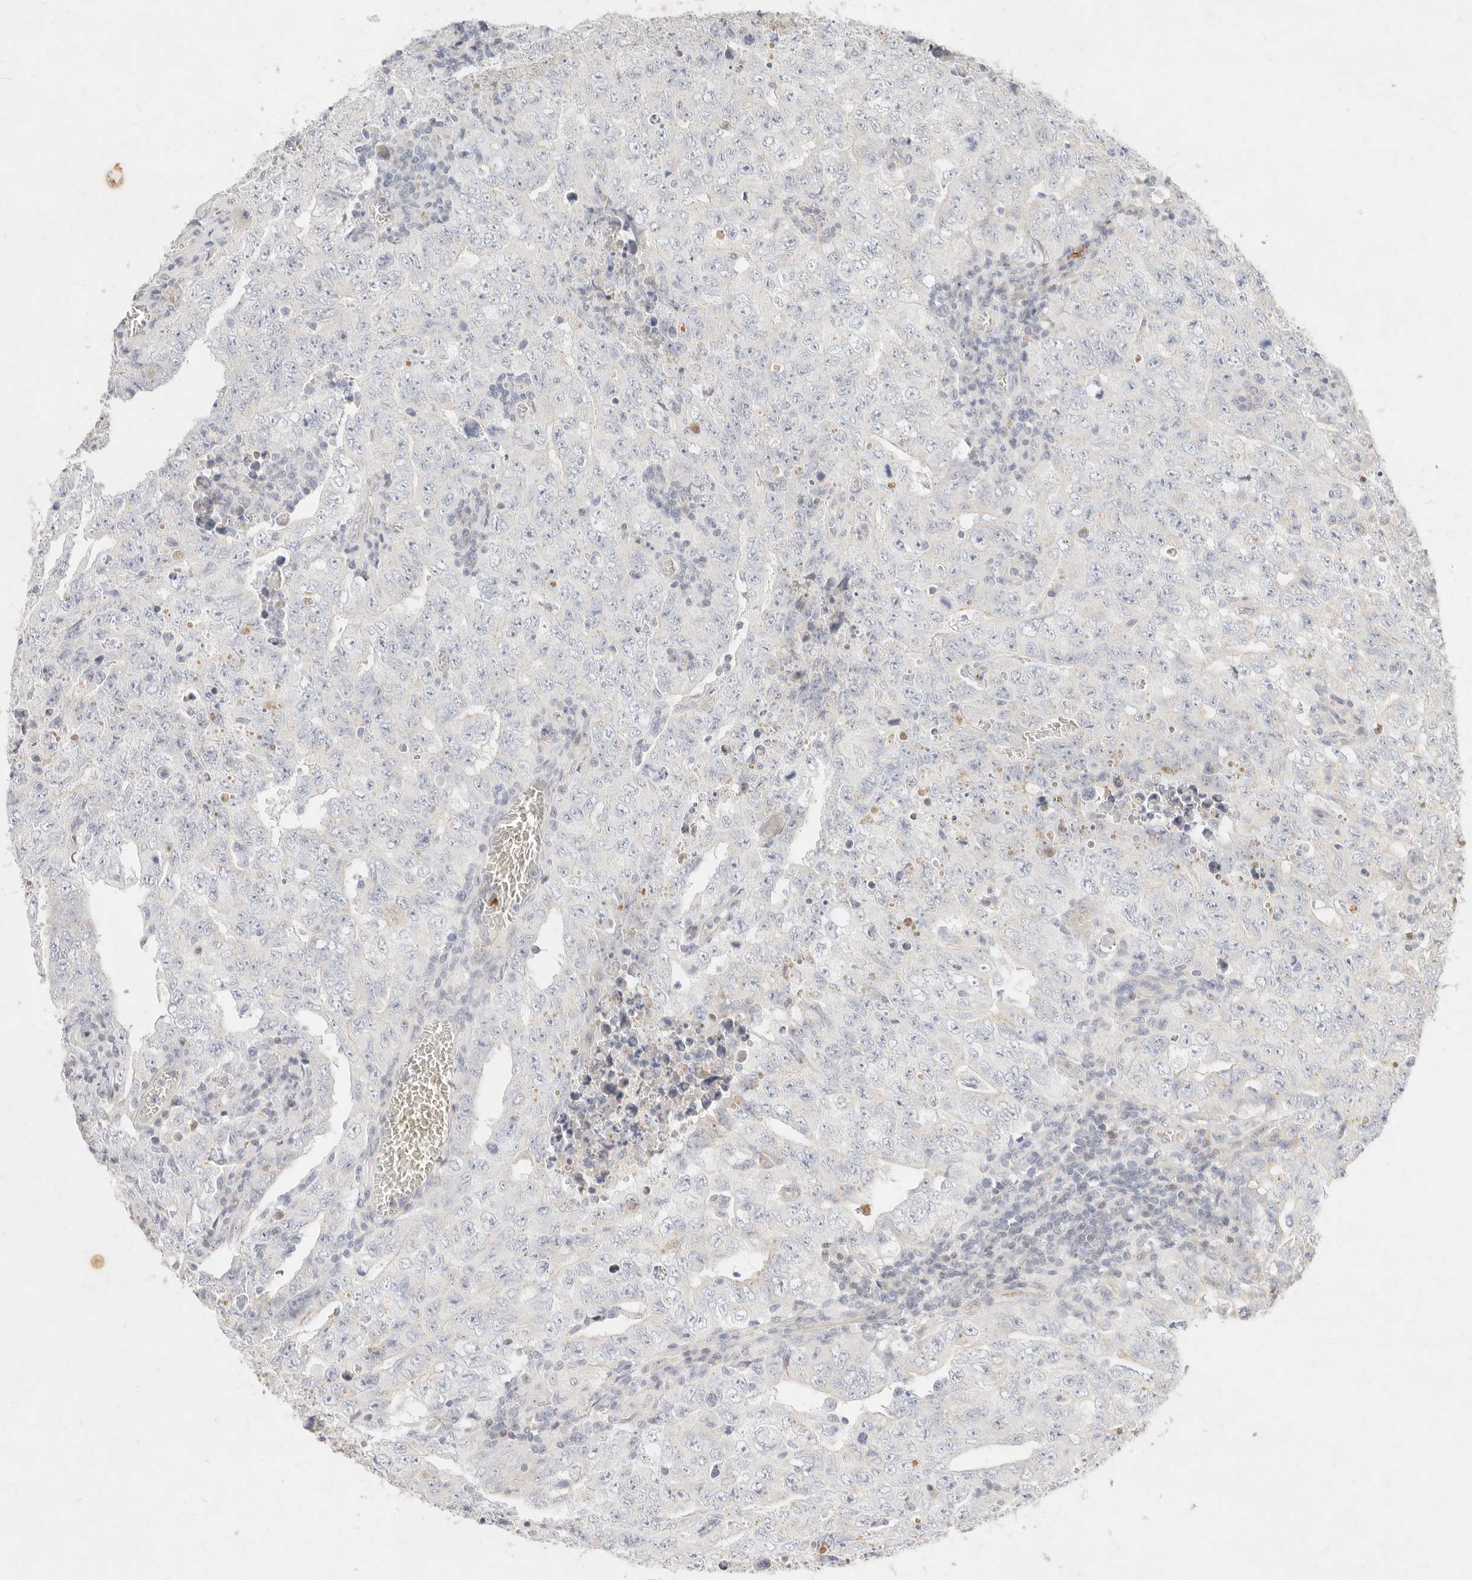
{"staining": {"intensity": "negative", "quantity": "none", "location": "none"}, "tissue": "testis cancer", "cell_type": "Tumor cells", "image_type": "cancer", "snomed": [{"axis": "morphology", "description": "Carcinoma, Embryonal, NOS"}, {"axis": "topography", "description": "Testis"}], "caption": "There is no significant staining in tumor cells of testis cancer.", "gene": "ASCL3", "patient": {"sex": "male", "age": 26}}